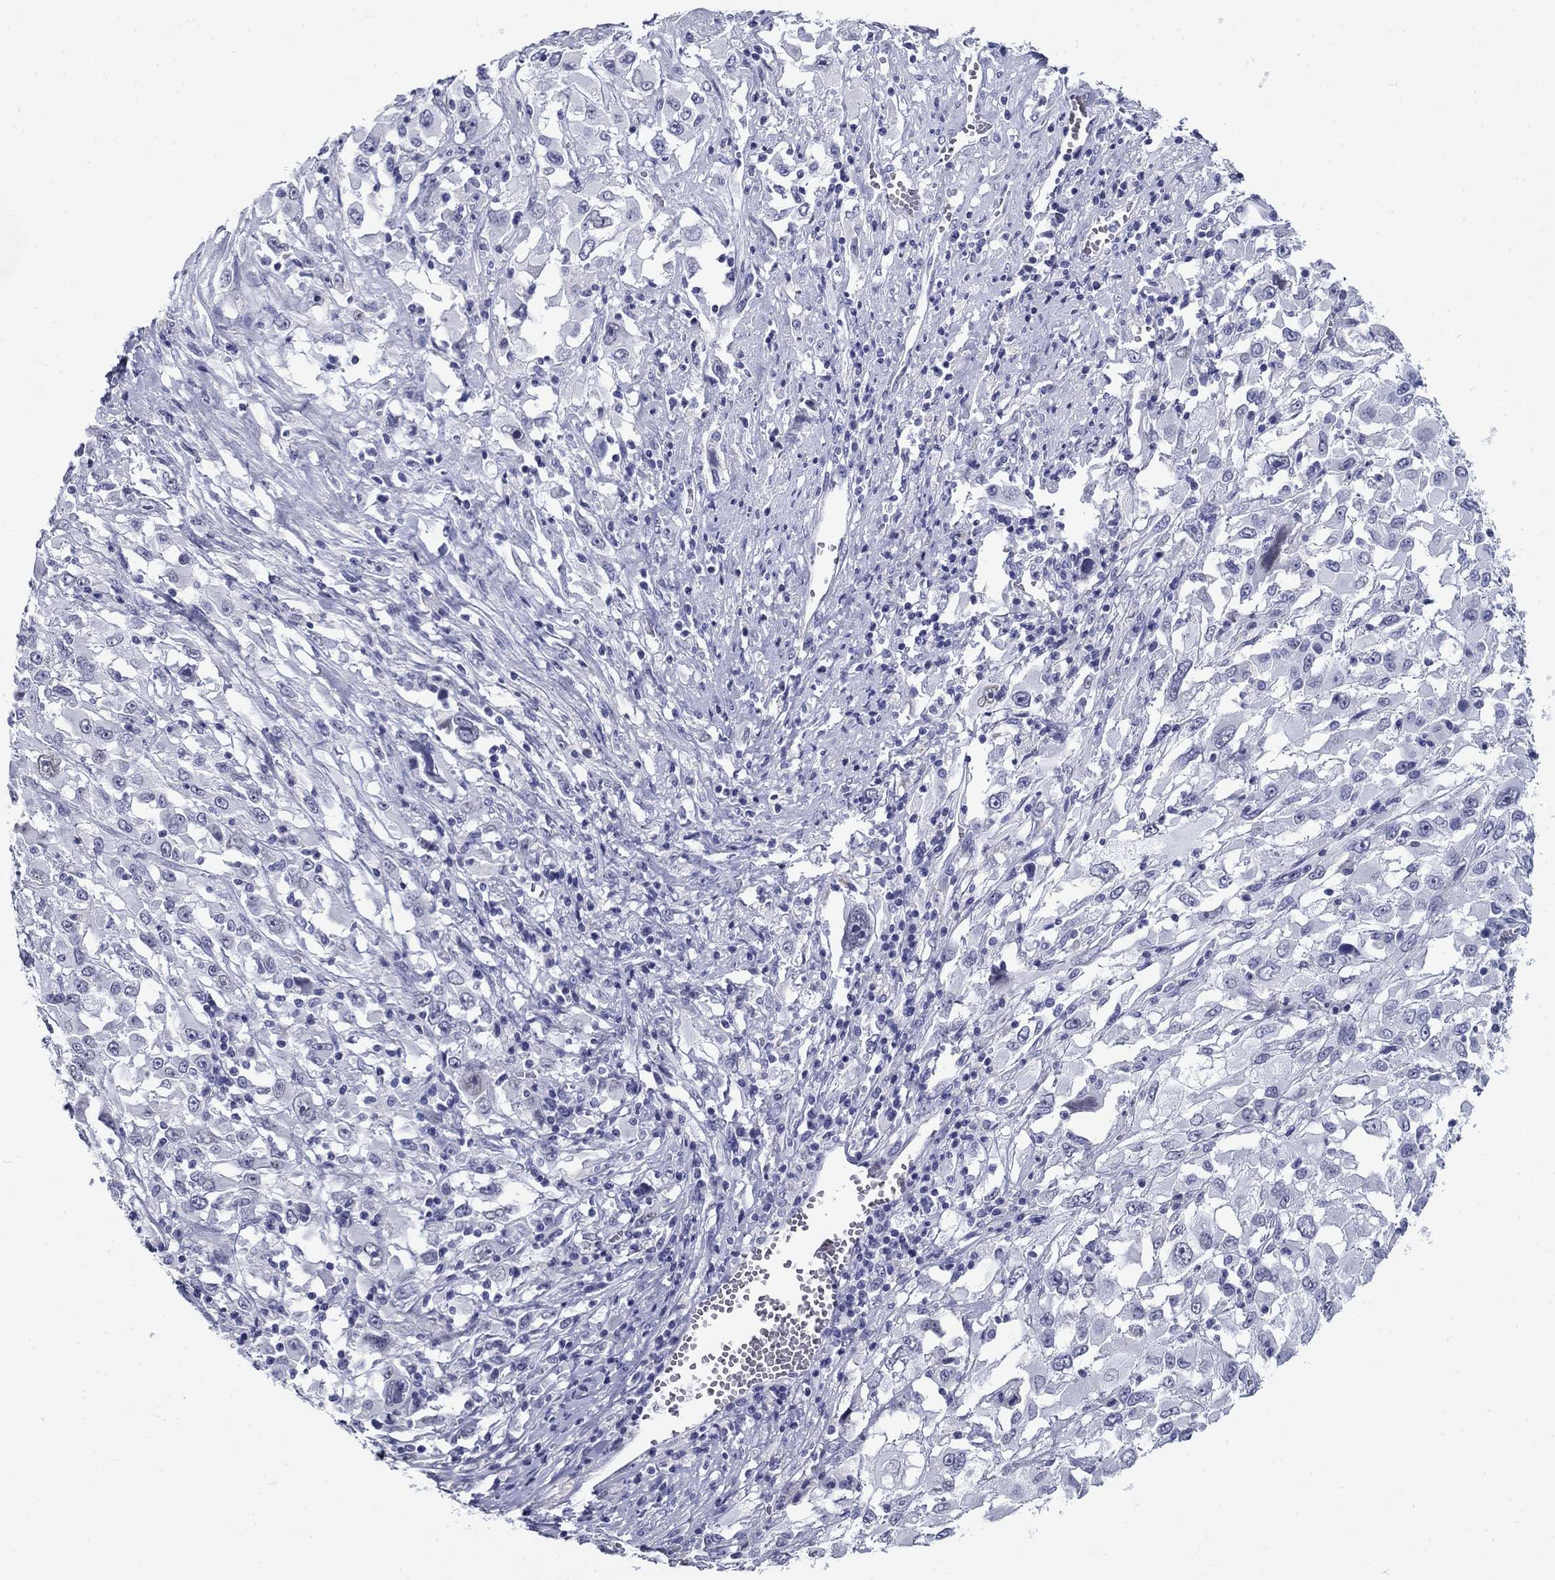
{"staining": {"intensity": "negative", "quantity": "none", "location": "none"}, "tissue": "melanoma", "cell_type": "Tumor cells", "image_type": "cancer", "snomed": [{"axis": "morphology", "description": "Malignant melanoma, Metastatic site"}, {"axis": "topography", "description": "Soft tissue"}], "caption": "This is an immunohistochemistry histopathology image of malignant melanoma (metastatic site). There is no staining in tumor cells.", "gene": "C4orf19", "patient": {"sex": "male", "age": 50}}